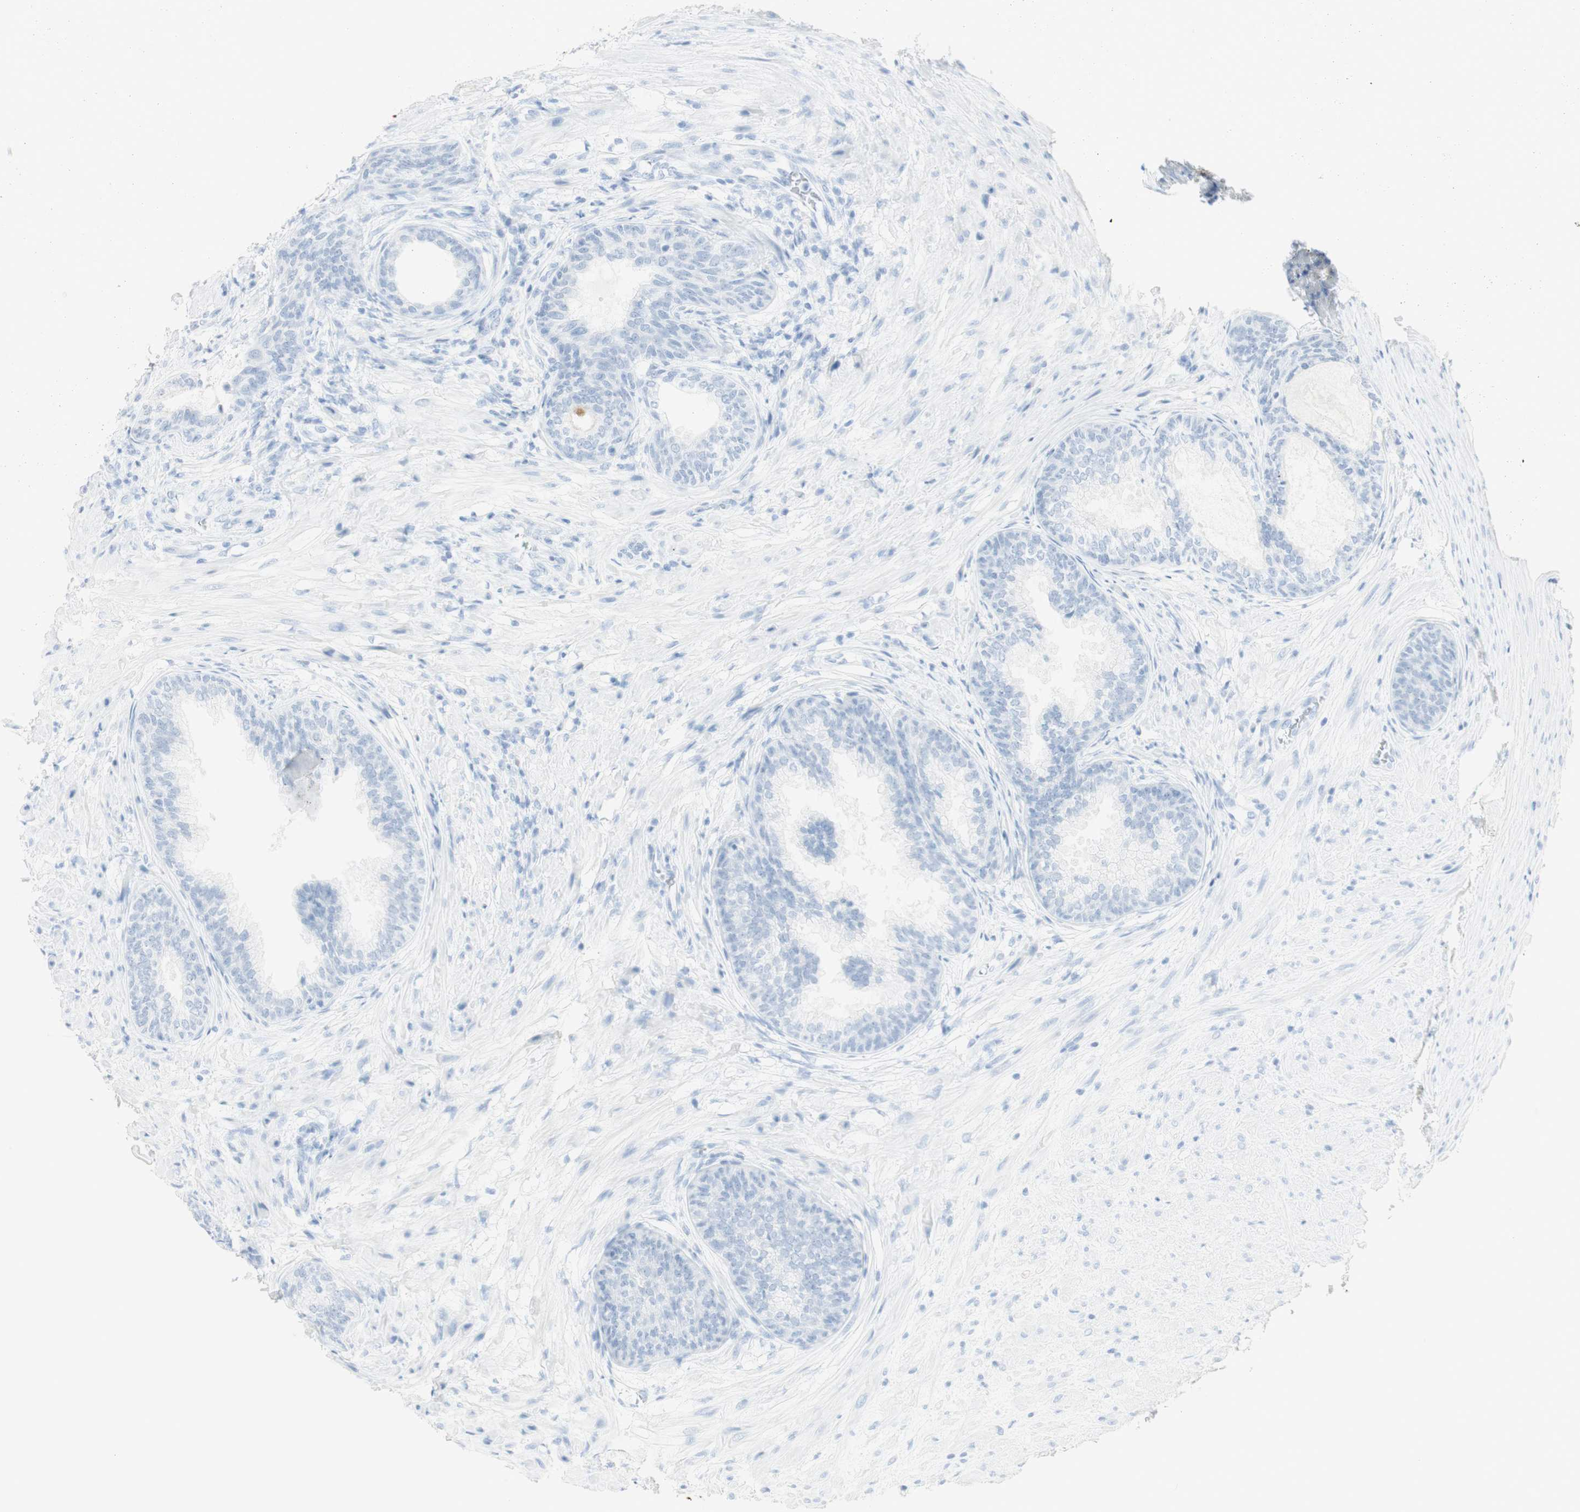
{"staining": {"intensity": "negative", "quantity": "none", "location": "none"}, "tissue": "prostate", "cell_type": "Glandular cells", "image_type": "normal", "snomed": [{"axis": "morphology", "description": "Normal tissue, NOS"}, {"axis": "topography", "description": "Prostate"}], "caption": "Immunohistochemistry image of normal prostate: prostate stained with DAB demonstrates no significant protein staining in glandular cells. The staining is performed using DAB brown chromogen with nuclei counter-stained in using hematoxylin.", "gene": "NAPSA", "patient": {"sex": "male", "age": 76}}